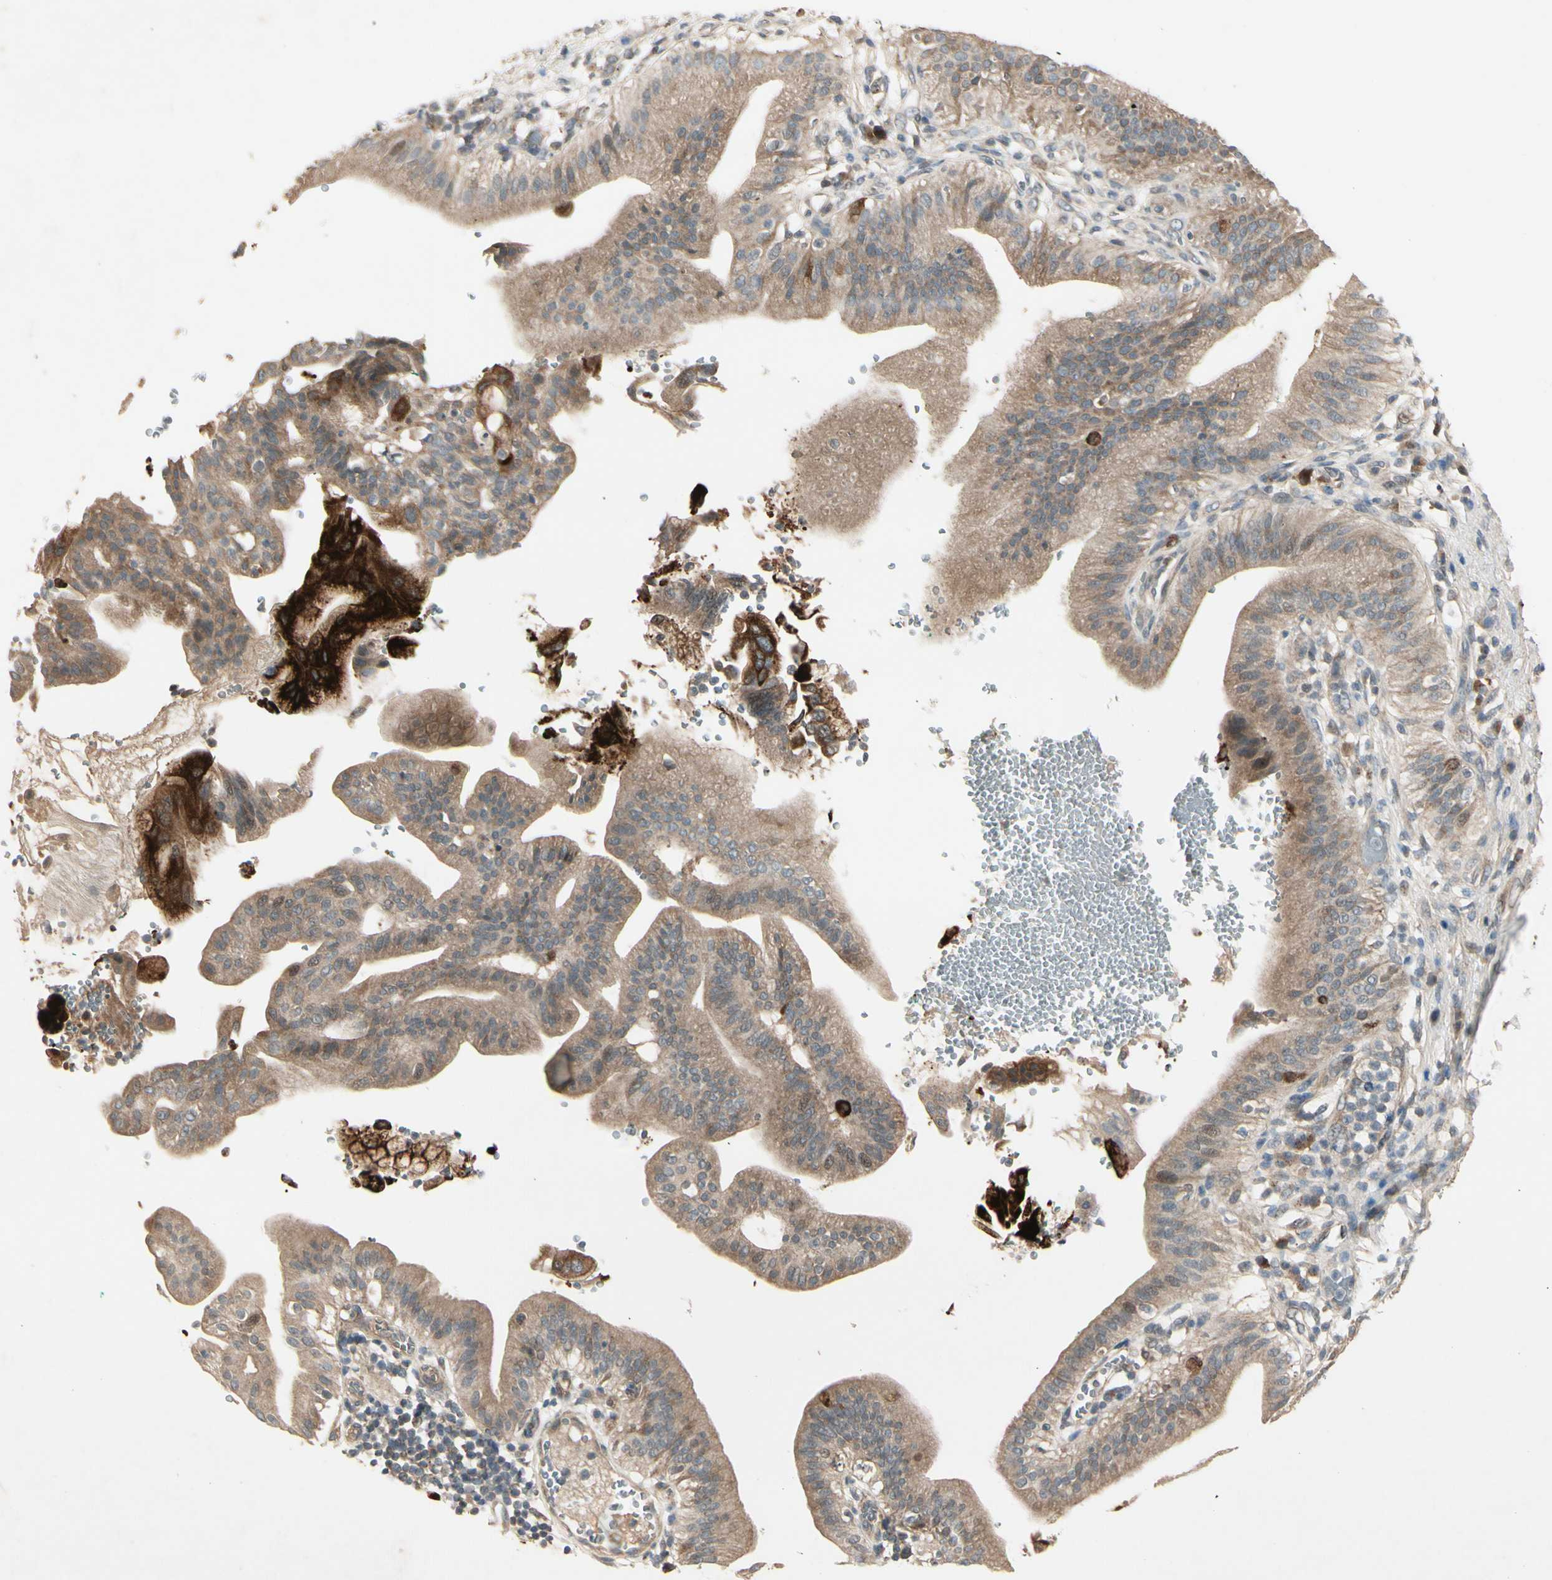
{"staining": {"intensity": "moderate", "quantity": ">75%", "location": "cytoplasmic/membranous"}, "tissue": "pancreatic cancer", "cell_type": "Tumor cells", "image_type": "cancer", "snomed": [{"axis": "morphology", "description": "Adenocarcinoma, NOS"}, {"axis": "morphology", "description": "Adenocarcinoma, metastatic, NOS"}, {"axis": "topography", "description": "Lymph node"}, {"axis": "topography", "description": "Pancreas"}, {"axis": "topography", "description": "Duodenum"}], "caption": "Immunohistochemical staining of pancreatic metastatic adenocarcinoma demonstrates moderate cytoplasmic/membranous protein staining in about >75% of tumor cells.", "gene": "FHDC1", "patient": {"sex": "female", "age": 64}}